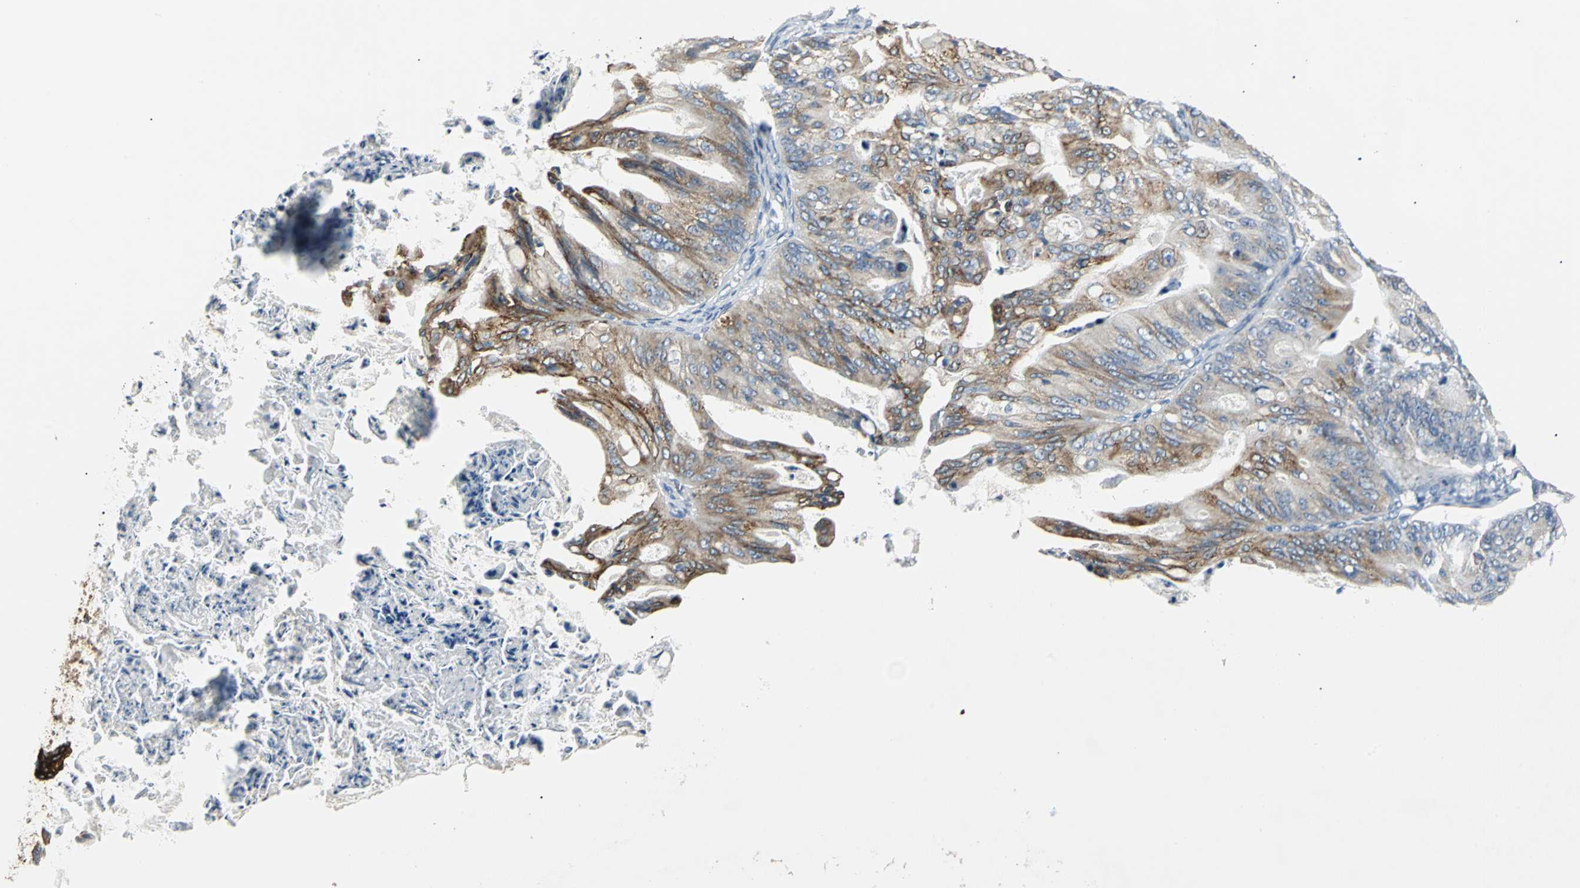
{"staining": {"intensity": "strong", "quantity": "25%-75%", "location": "cytoplasmic/membranous"}, "tissue": "ovarian cancer", "cell_type": "Tumor cells", "image_type": "cancer", "snomed": [{"axis": "morphology", "description": "Cystadenocarcinoma, mucinous, NOS"}, {"axis": "topography", "description": "Ovary"}], "caption": "Immunohistochemistry micrograph of neoplastic tissue: ovarian cancer (mucinous cystadenocarcinoma) stained using IHC shows high levels of strong protein expression localized specifically in the cytoplasmic/membranous of tumor cells, appearing as a cytoplasmic/membranous brown color.", "gene": "B3GNT2", "patient": {"sex": "female", "age": 36}}